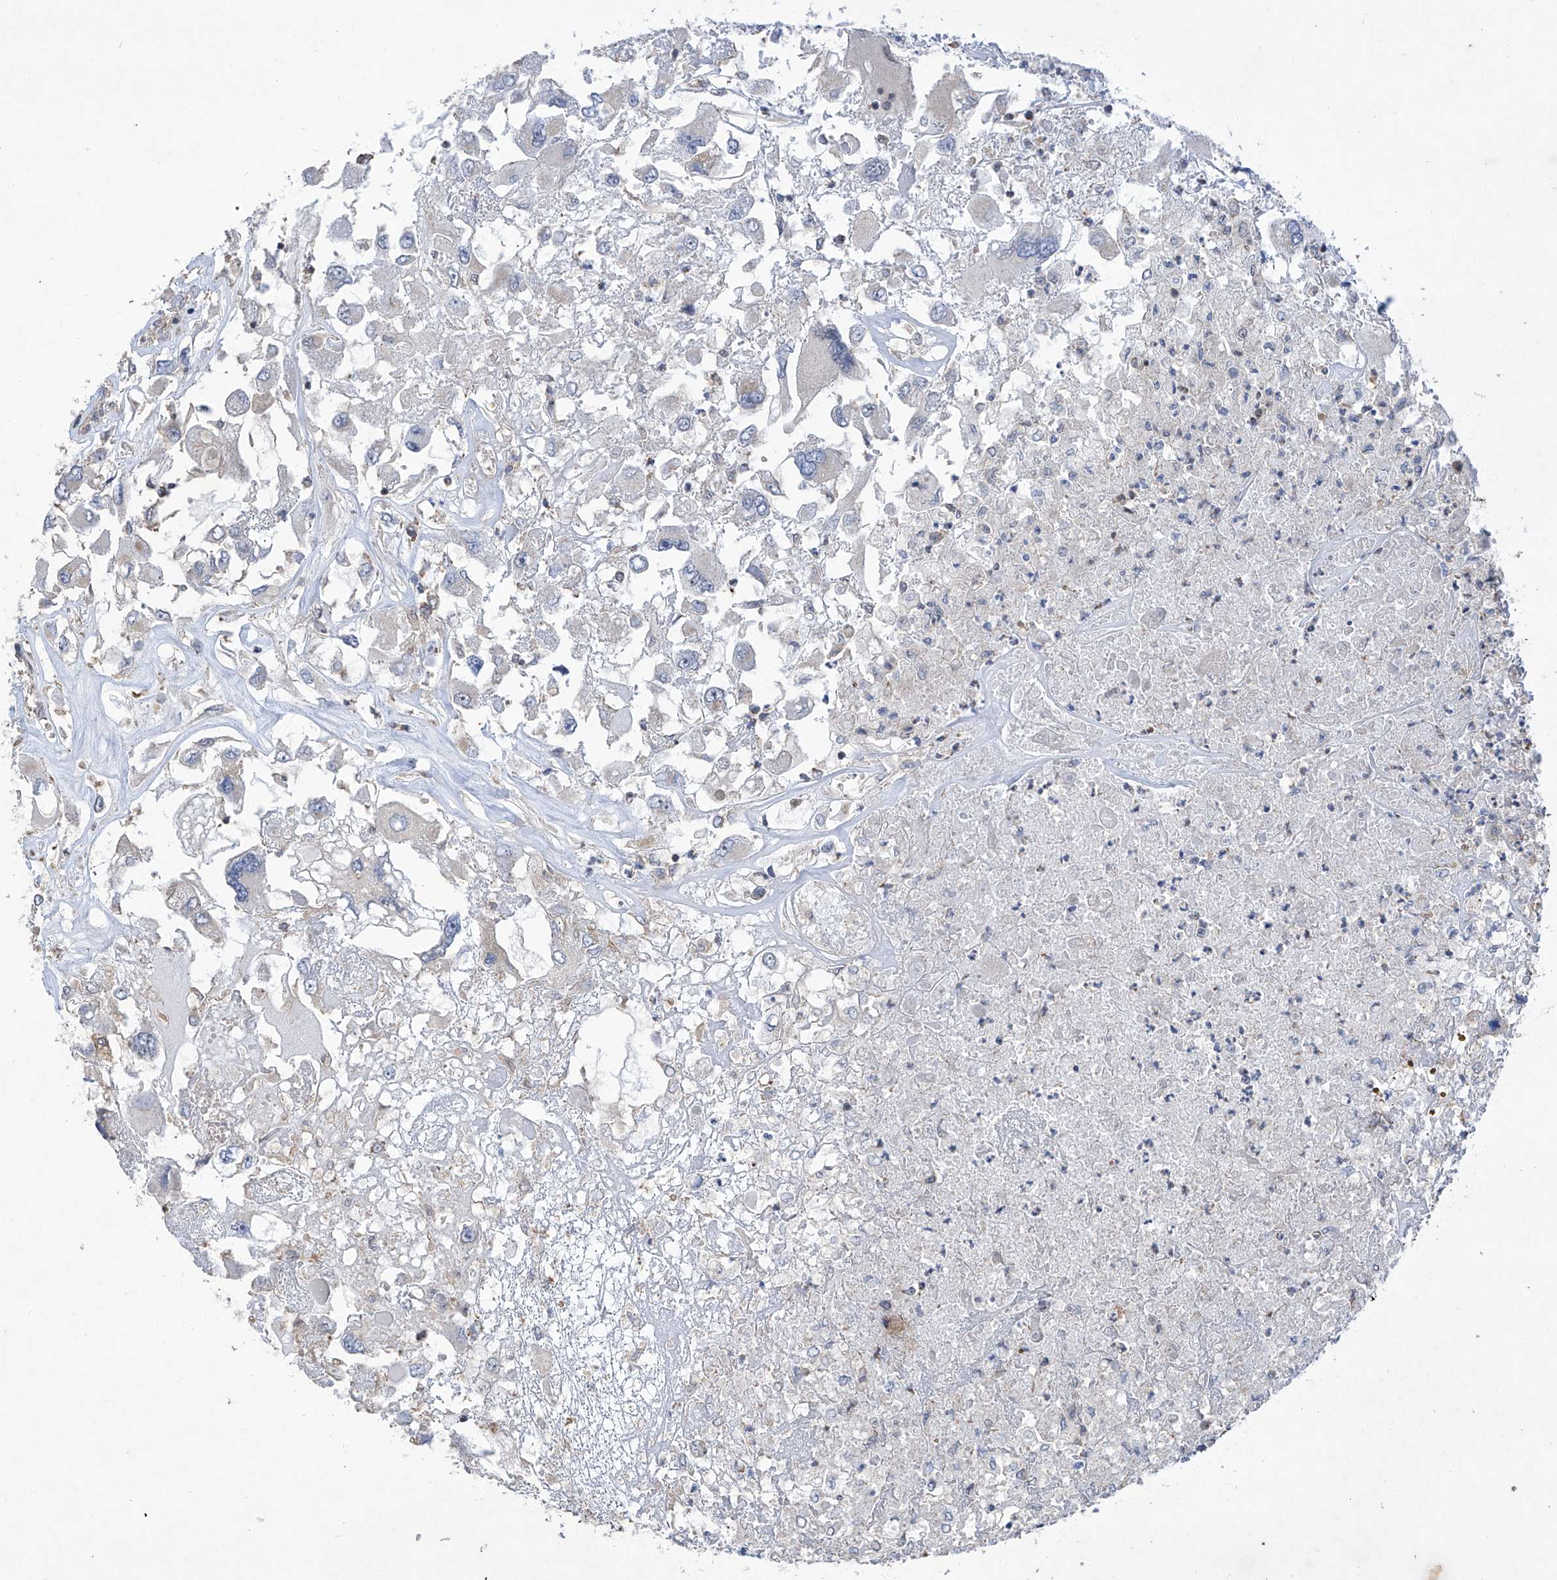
{"staining": {"intensity": "negative", "quantity": "none", "location": "none"}, "tissue": "renal cancer", "cell_type": "Tumor cells", "image_type": "cancer", "snomed": [{"axis": "morphology", "description": "Adenocarcinoma, NOS"}, {"axis": "topography", "description": "Kidney"}], "caption": "A high-resolution photomicrograph shows immunohistochemistry (IHC) staining of renal cancer, which reveals no significant staining in tumor cells.", "gene": "KIFC2", "patient": {"sex": "female", "age": 52}}